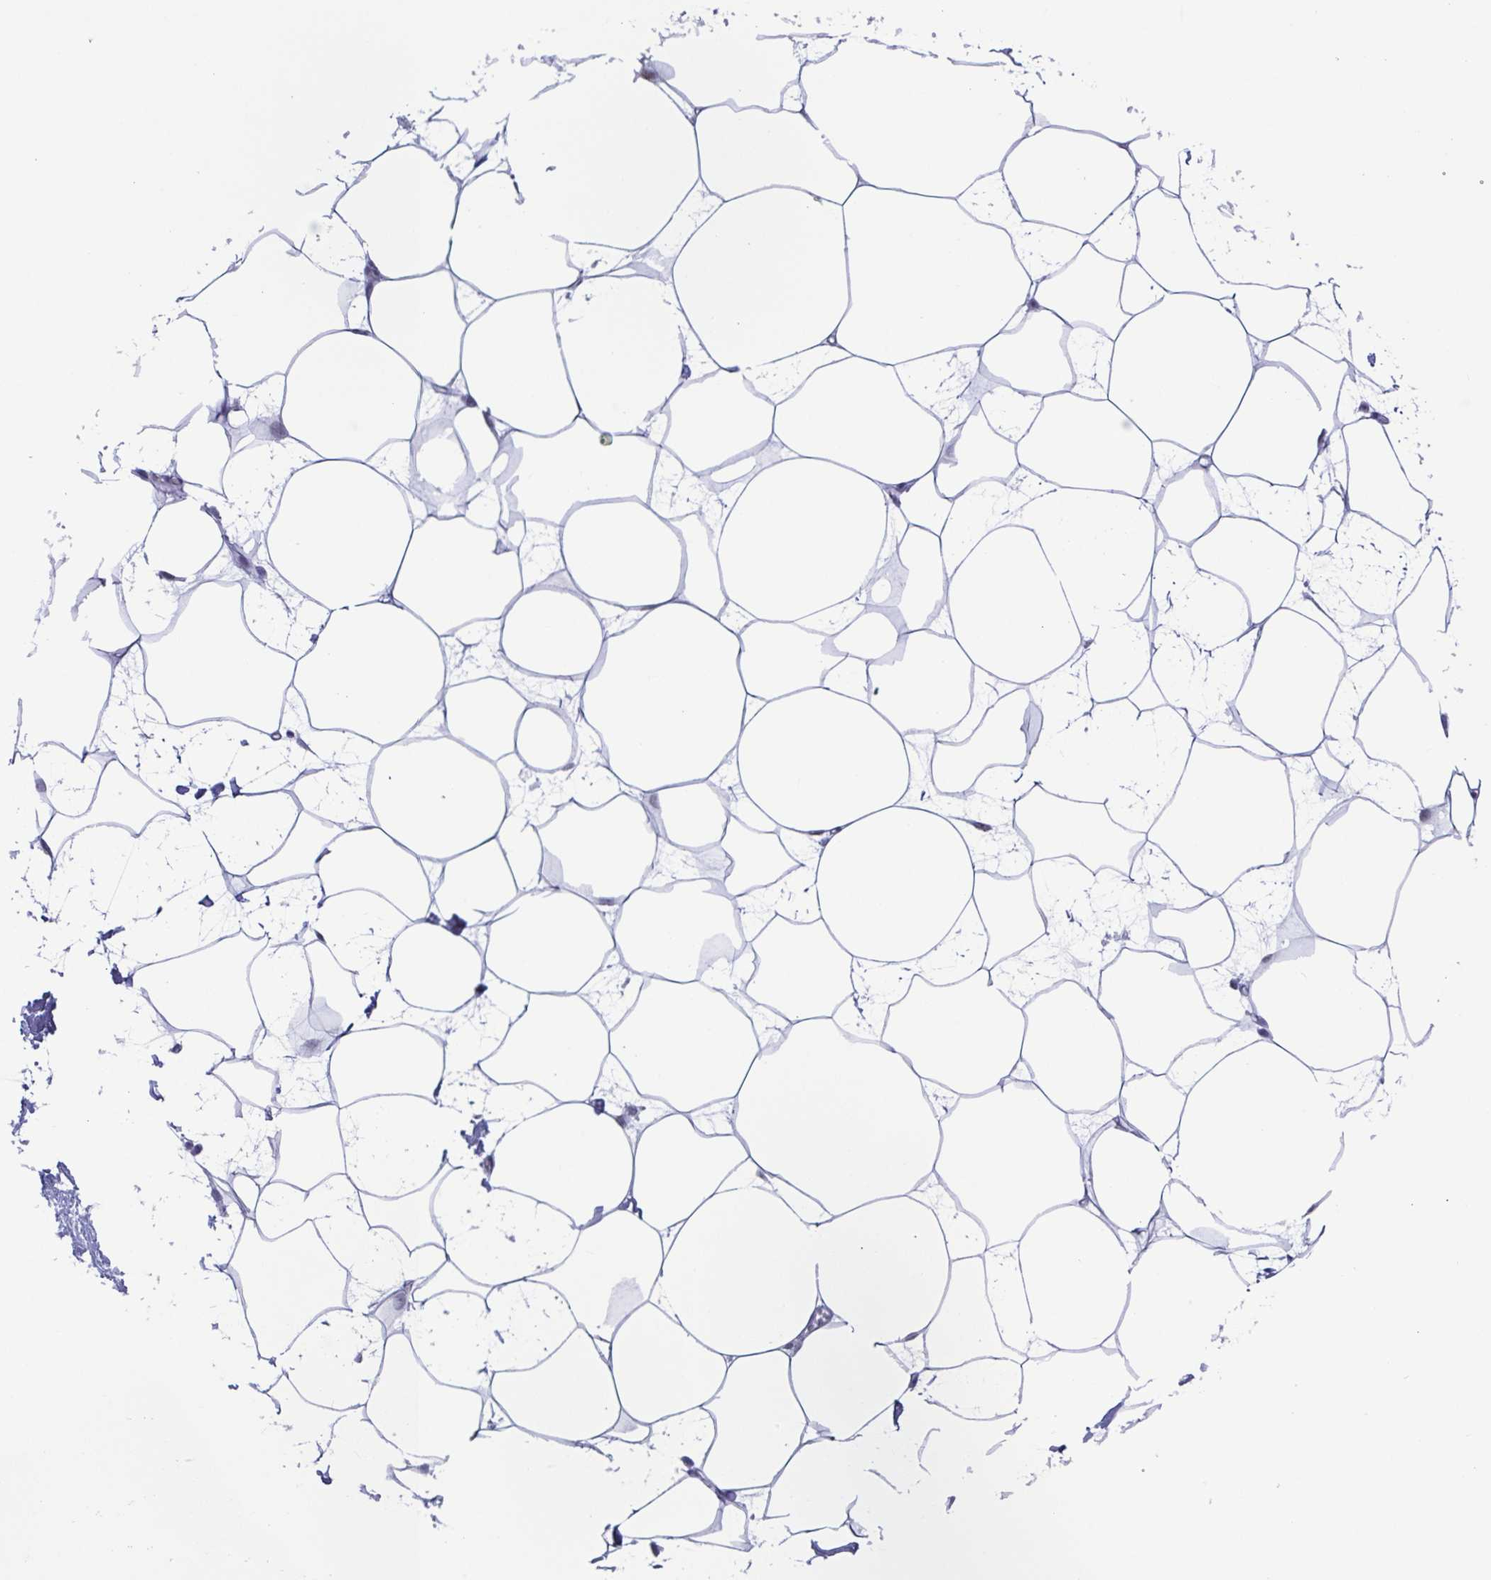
{"staining": {"intensity": "negative", "quantity": "none", "location": "none"}, "tissue": "breast", "cell_type": "Adipocytes", "image_type": "normal", "snomed": [{"axis": "morphology", "description": "Normal tissue, NOS"}, {"axis": "topography", "description": "Breast"}], "caption": "IHC of normal human breast reveals no positivity in adipocytes.", "gene": "TMEM92", "patient": {"sex": "female", "age": 45}}